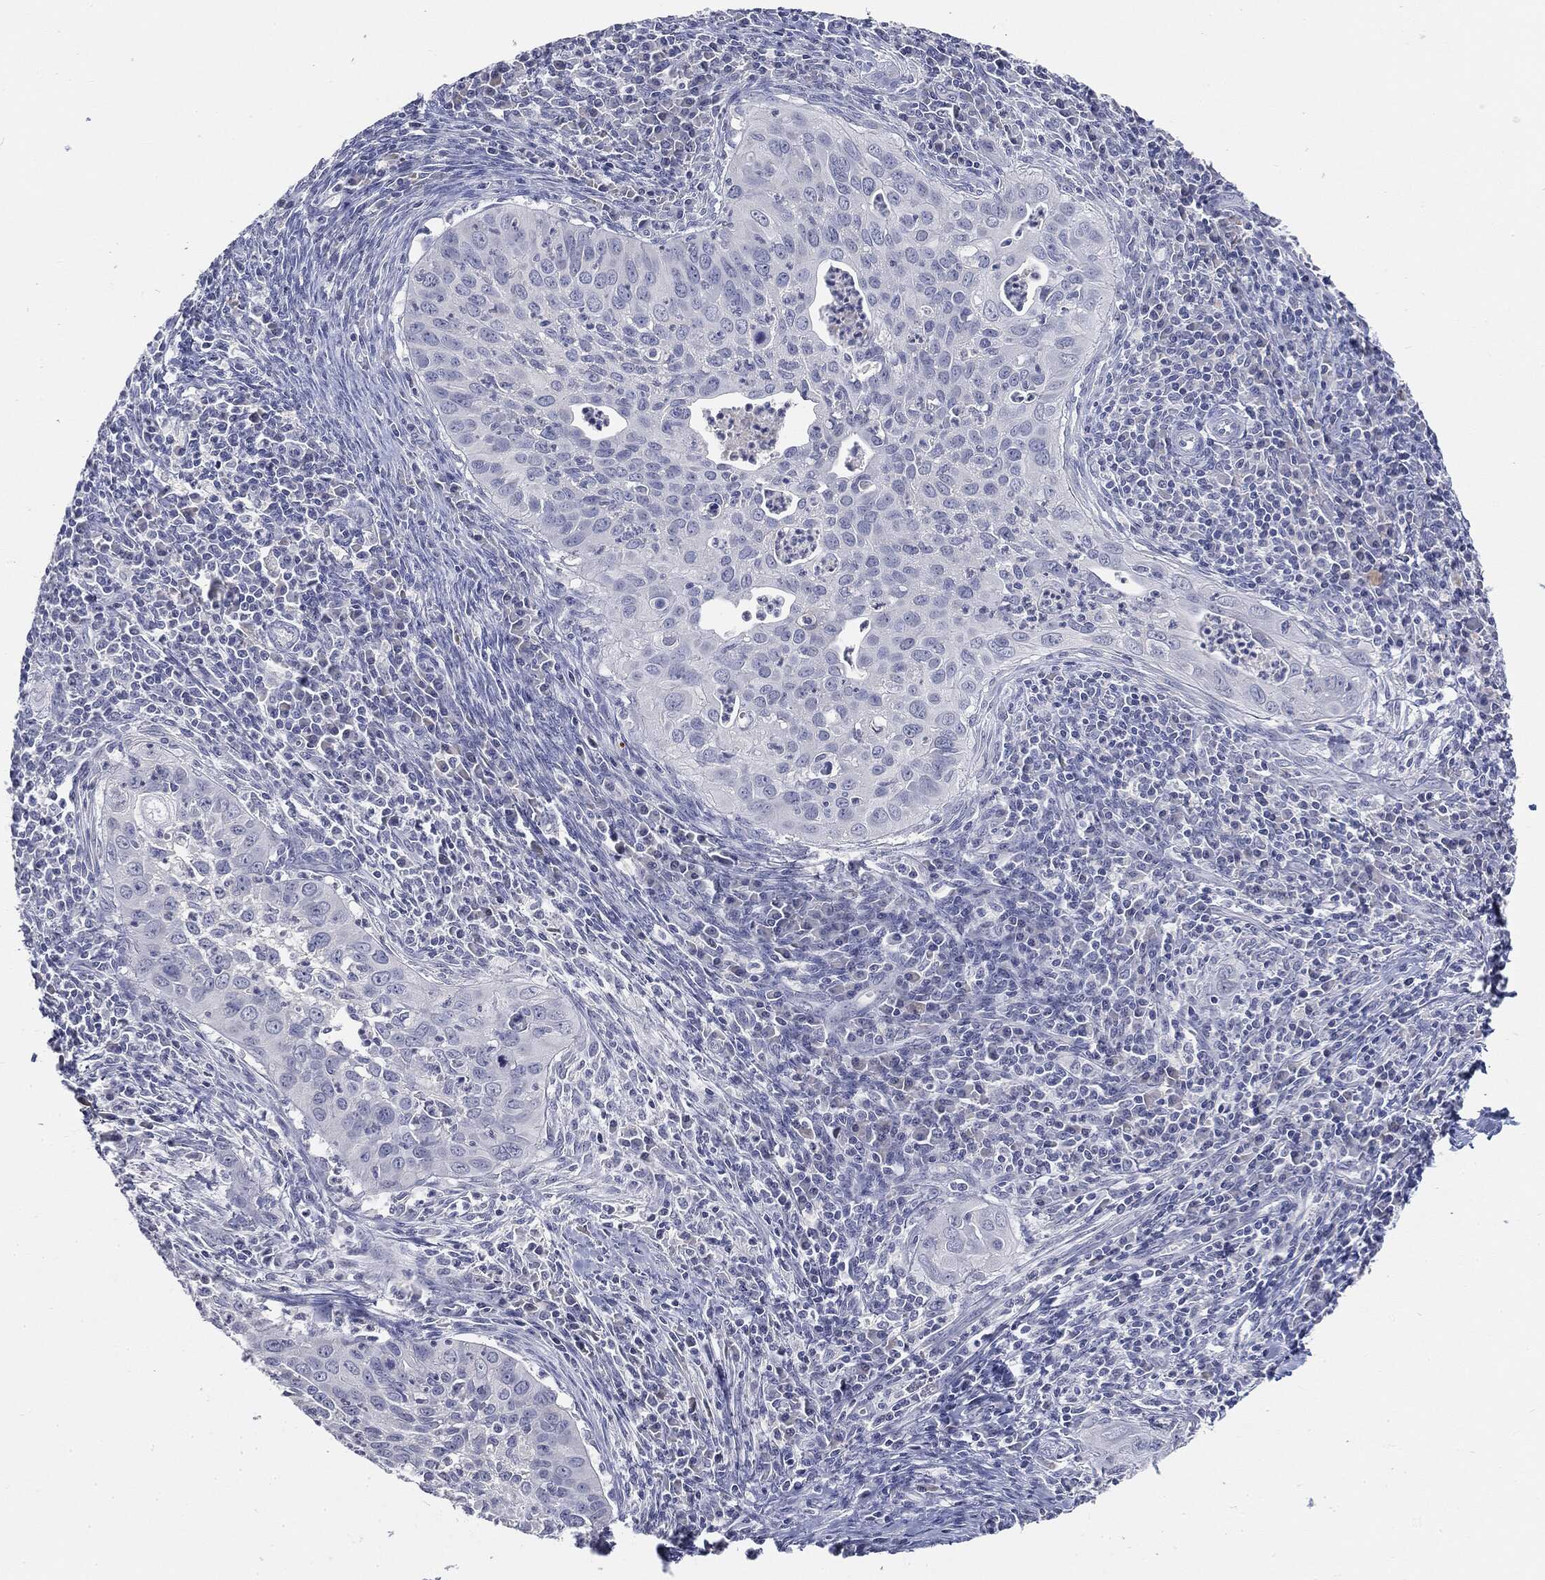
{"staining": {"intensity": "negative", "quantity": "none", "location": "none"}, "tissue": "cervical cancer", "cell_type": "Tumor cells", "image_type": "cancer", "snomed": [{"axis": "morphology", "description": "Squamous cell carcinoma, NOS"}, {"axis": "topography", "description": "Cervix"}], "caption": "IHC micrograph of human cervical cancer stained for a protein (brown), which reveals no positivity in tumor cells. (Stains: DAB IHC with hematoxylin counter stain, Microscopy: brightfield microscopy at high magnification).", "gene": "CGB1", "patient": {"sex": "female", "age": 26}}